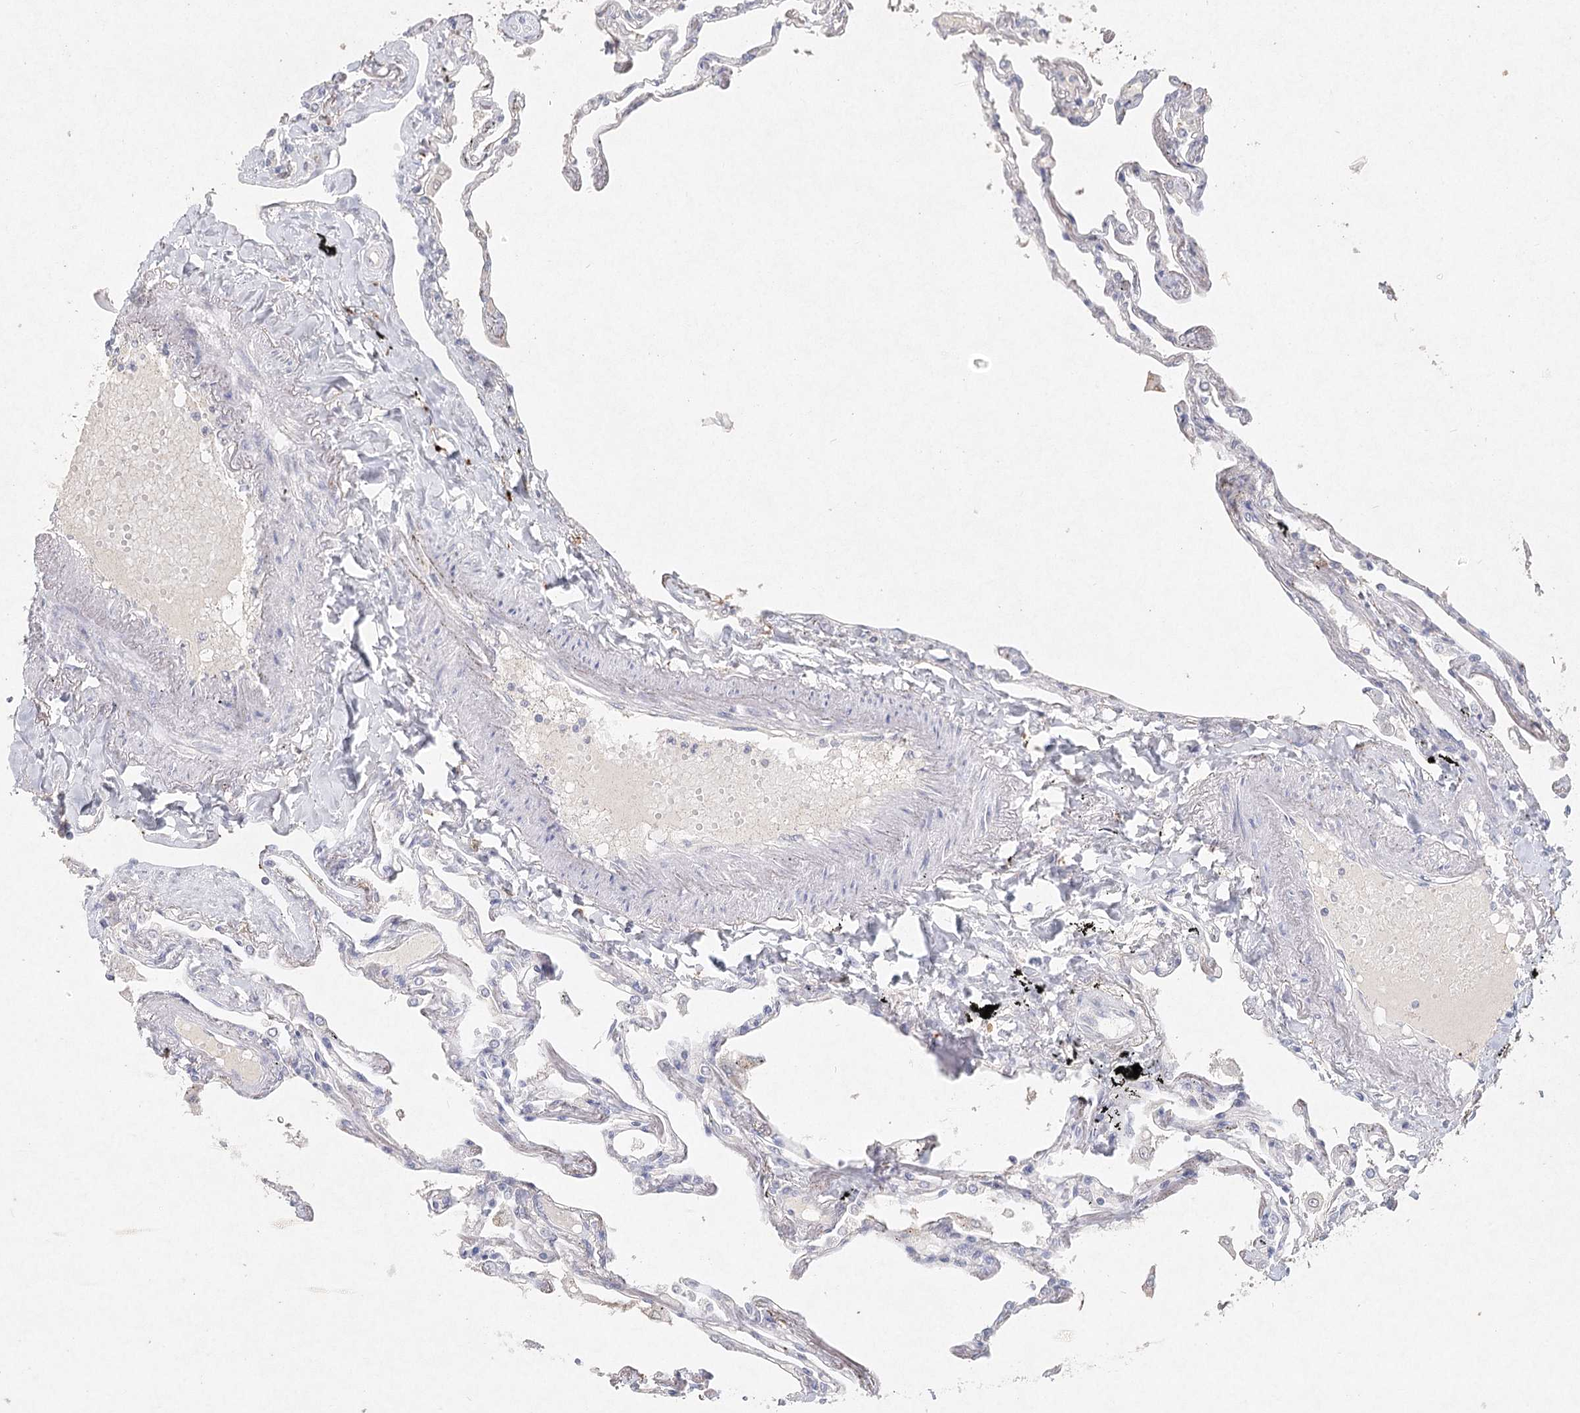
{"staining": {"intensity": "weak", "quantity": "<25%", "location": "cytoplasmic/membranous"}, "tissue": "lung", "cell_type": "Alveolar cells", "image_type": "normal", "snomed": [{"axis": "morphology", "description": "Normal tissue, NOS"}, {"axis": "topography", "description": "Lung"}], "caption": "Normal lung was stained to show a protein in brown. There is no significant expression in alveolar cells.", "gene": "ARSI", "patient": {"sex": "female", "age": 67}}